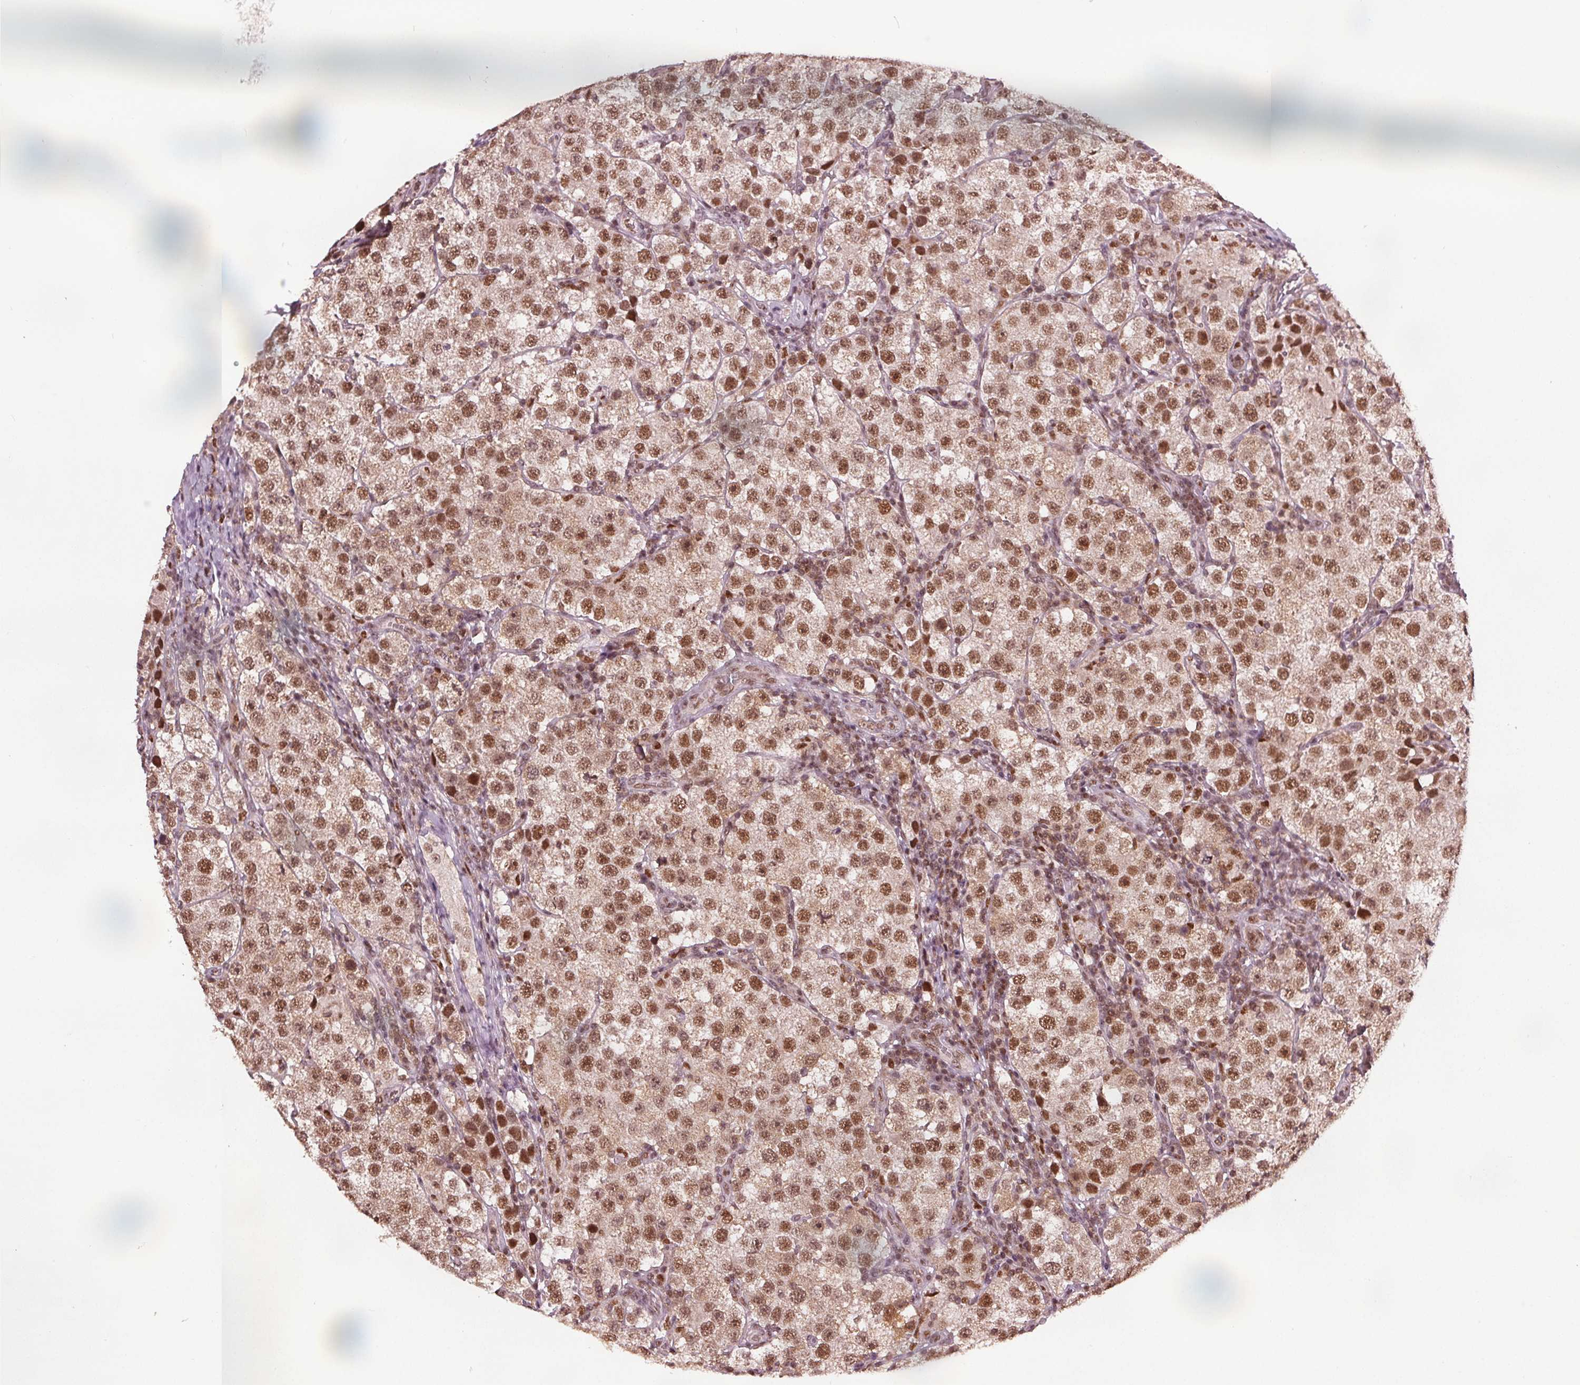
{"staining": {"intensity": "moderate", "quantity": ">75%", "location": "nuclear"}, "tissue": "testis cancer", "cell_type": "Tumor cells", "image_type": "cancer", "snomed": [{"axis": "morphology", "description": "Seminoma, NOS"}, {"axis": "topography", "description": "Testis"}], "caption": "Immunohistochemical staining of testis cancer shows moderate nuclear protein expression in about >75% of tumor cells.", "gene": "DDX11", "patient": {"sex": "male", "age": 37}}